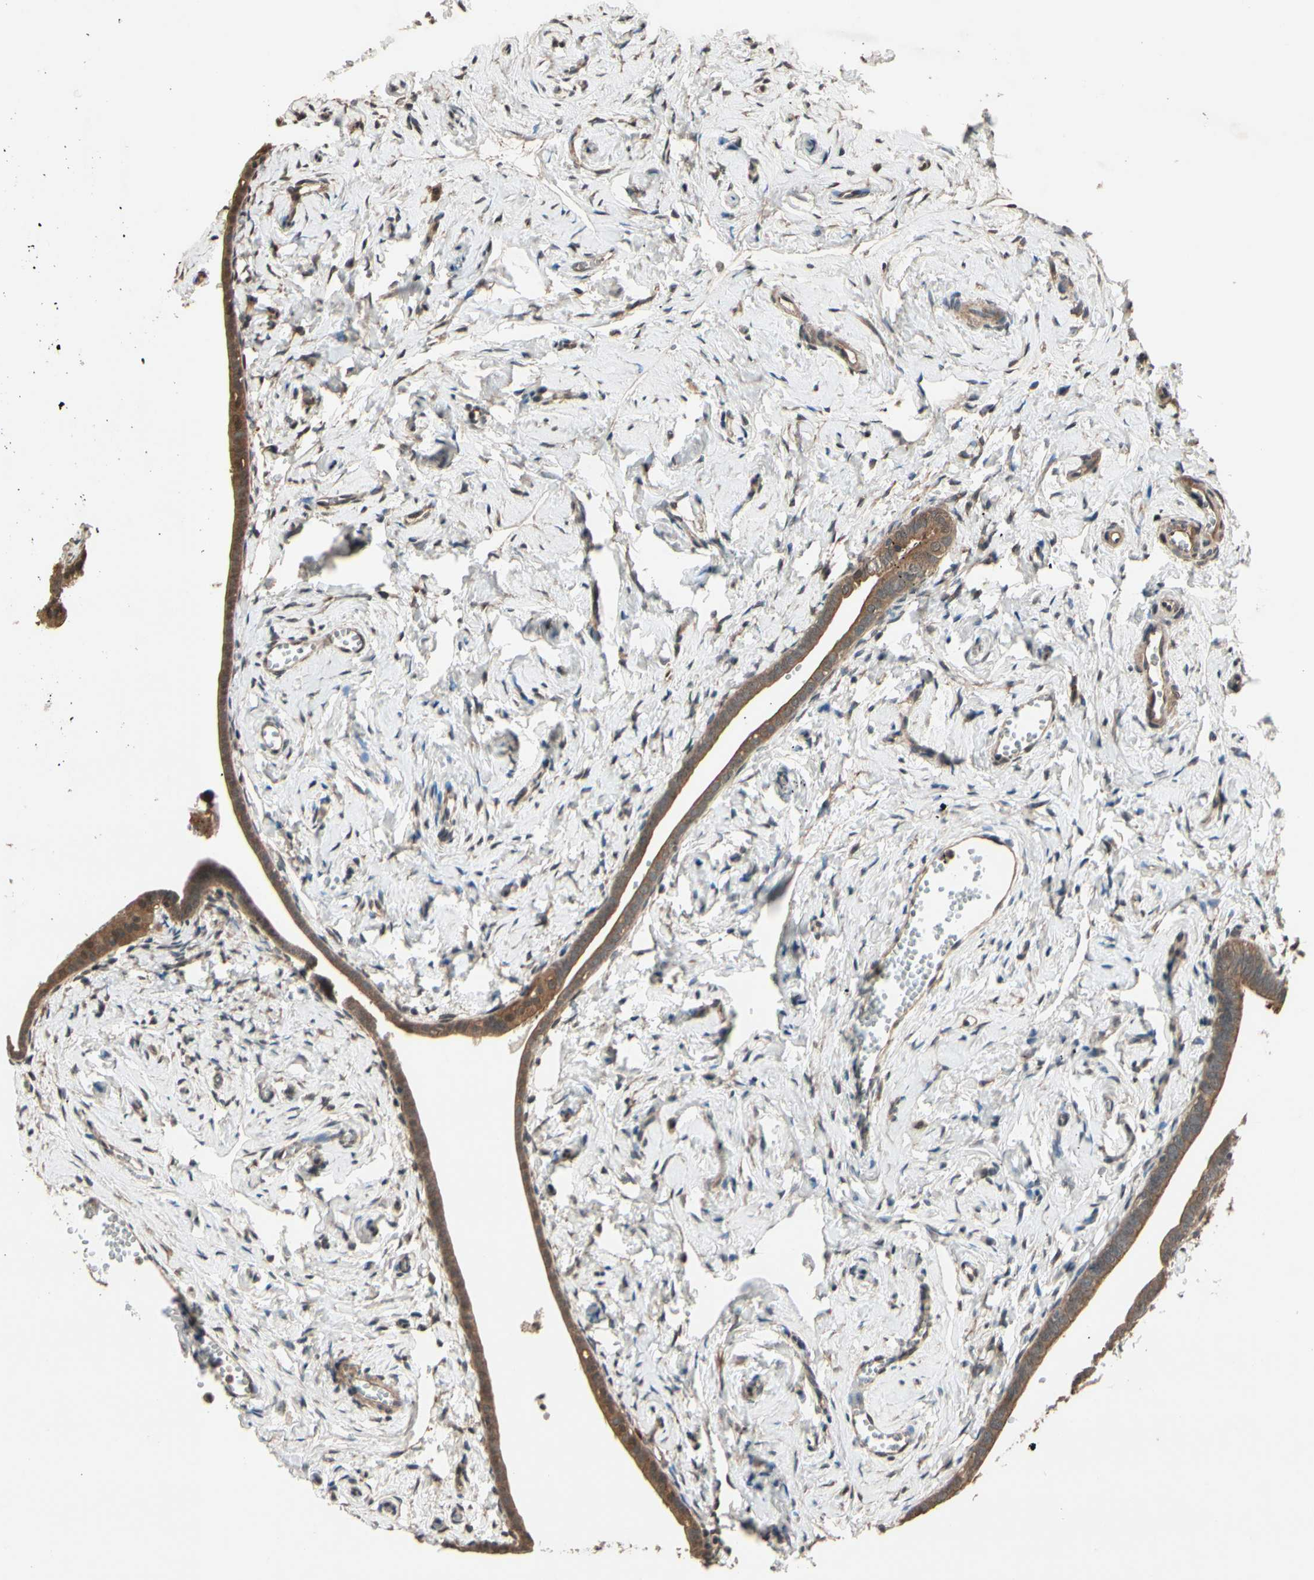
{"staining": {"intensity": "moderate", "quantity": ">75%", "location": "cytoplasmic/membranous"}, "tissue": "fallopian tube", "cell_type": "Glandular cells", "image_type": "normal", "snomed": [{"axis": "morphology", "description": "Normal tissue, NOS"}, {"axis": "topography", "description": "Fallopian tube"}], "caption": "Immunohistochemical staining of unremarkable fallopian tube reveals >75% levels of moderate cytoplasmic/membranous protein positivity in about >75% of glandular cells.", "gene": "PNPLA7", "patient": {"sex": "female", "age": 71}}